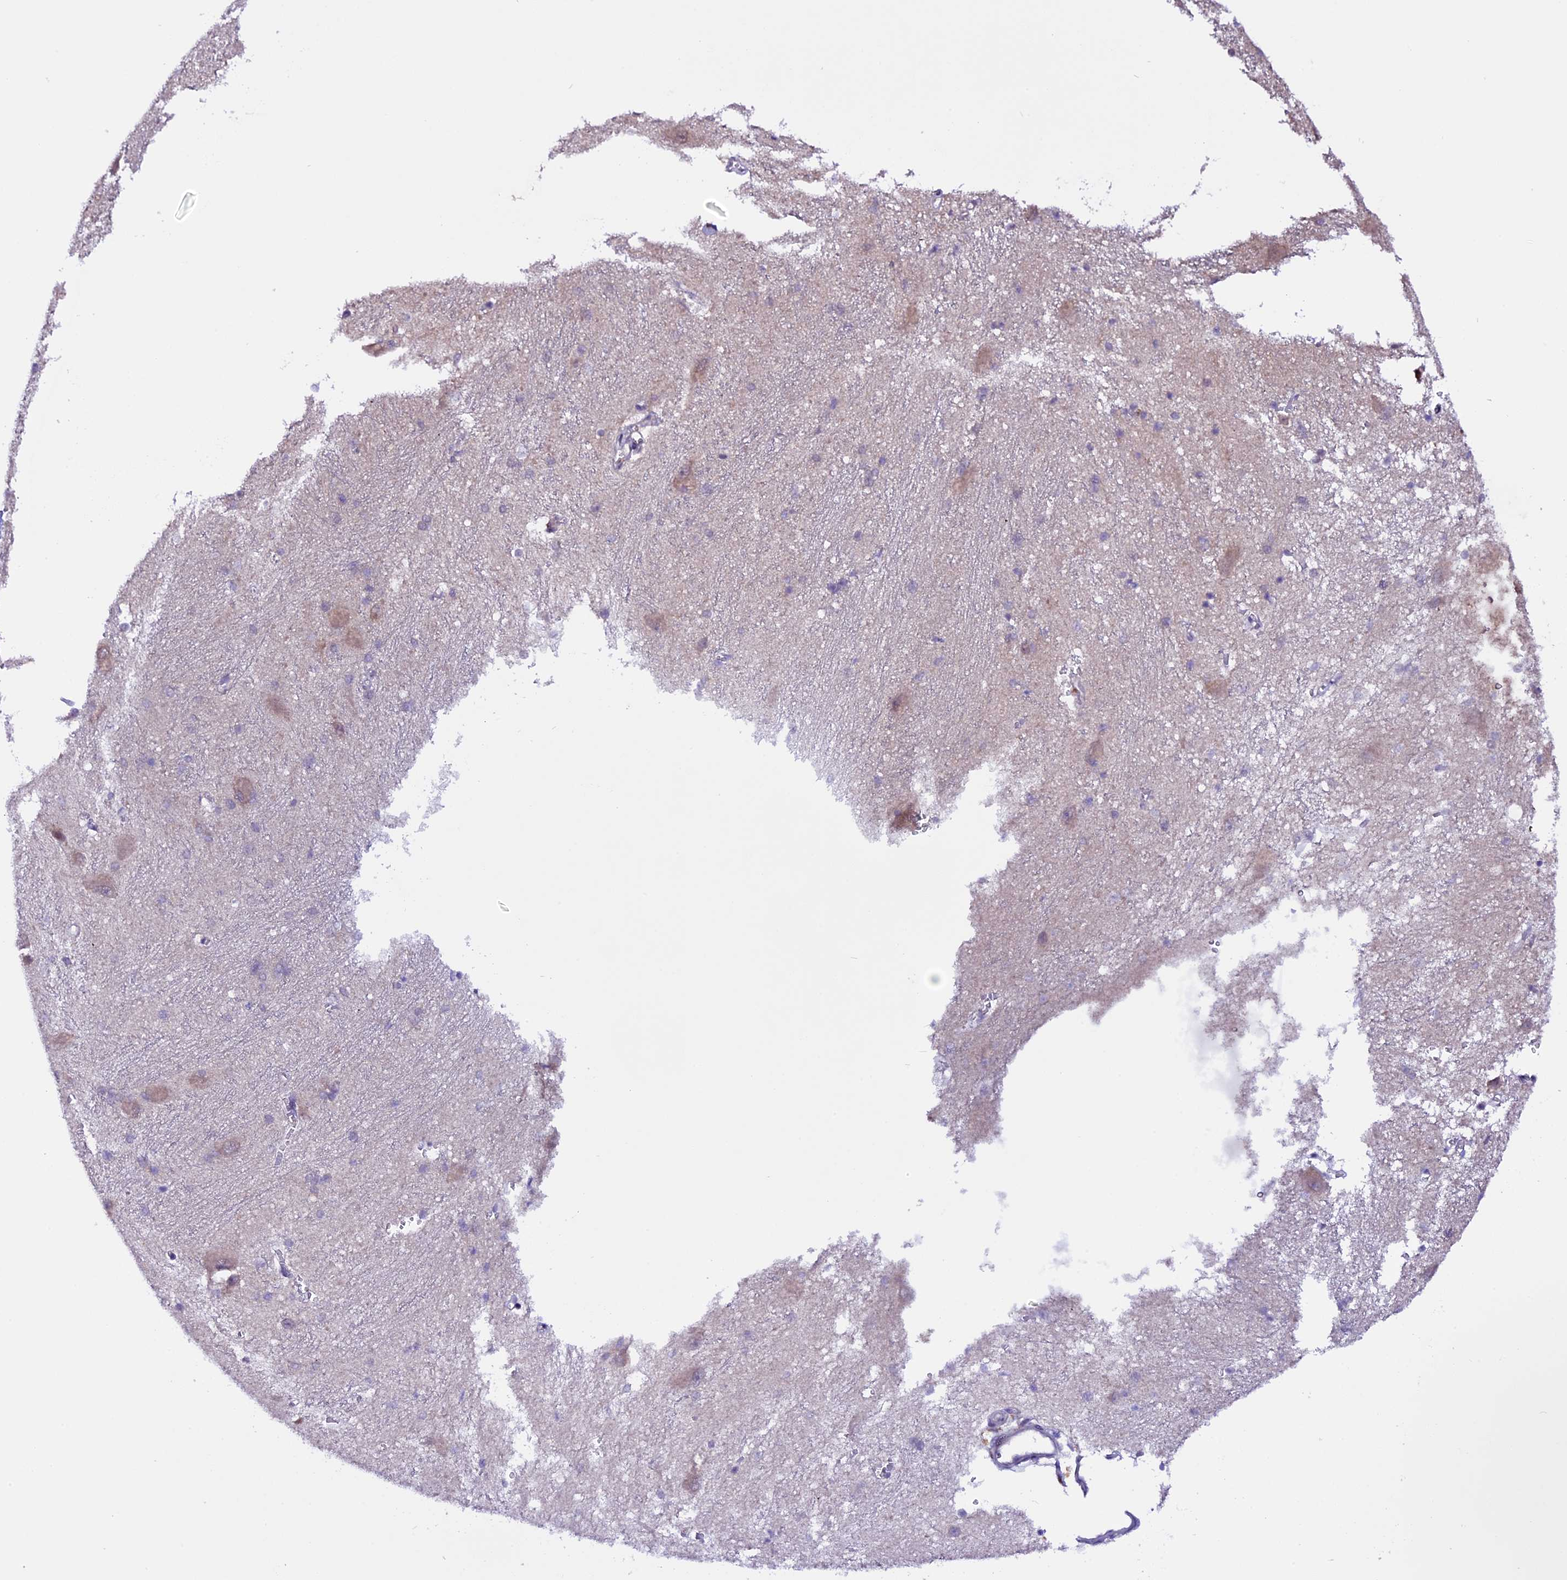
{"staining": {"intensity": "negative", "quantity": "none", "location": "none"}, "tissue": "caudate", "cell_type": "Glial cells", "image_type": "normal", "snomed": [{"axis": "morphology", "description": "Normal tissue, NOS"}, {"axis": "topography", "description": "Lateral ventricle wall"}], "caption": "IHC of benign human caudate shows no staining in glial cells. (DAB (3,3'-diaminobenzidine) immunohistochemistry visualized using brightfield microscopy, high magnification).", "gene": "XKR7", "patient": {"sex": "male", "age": 37}}